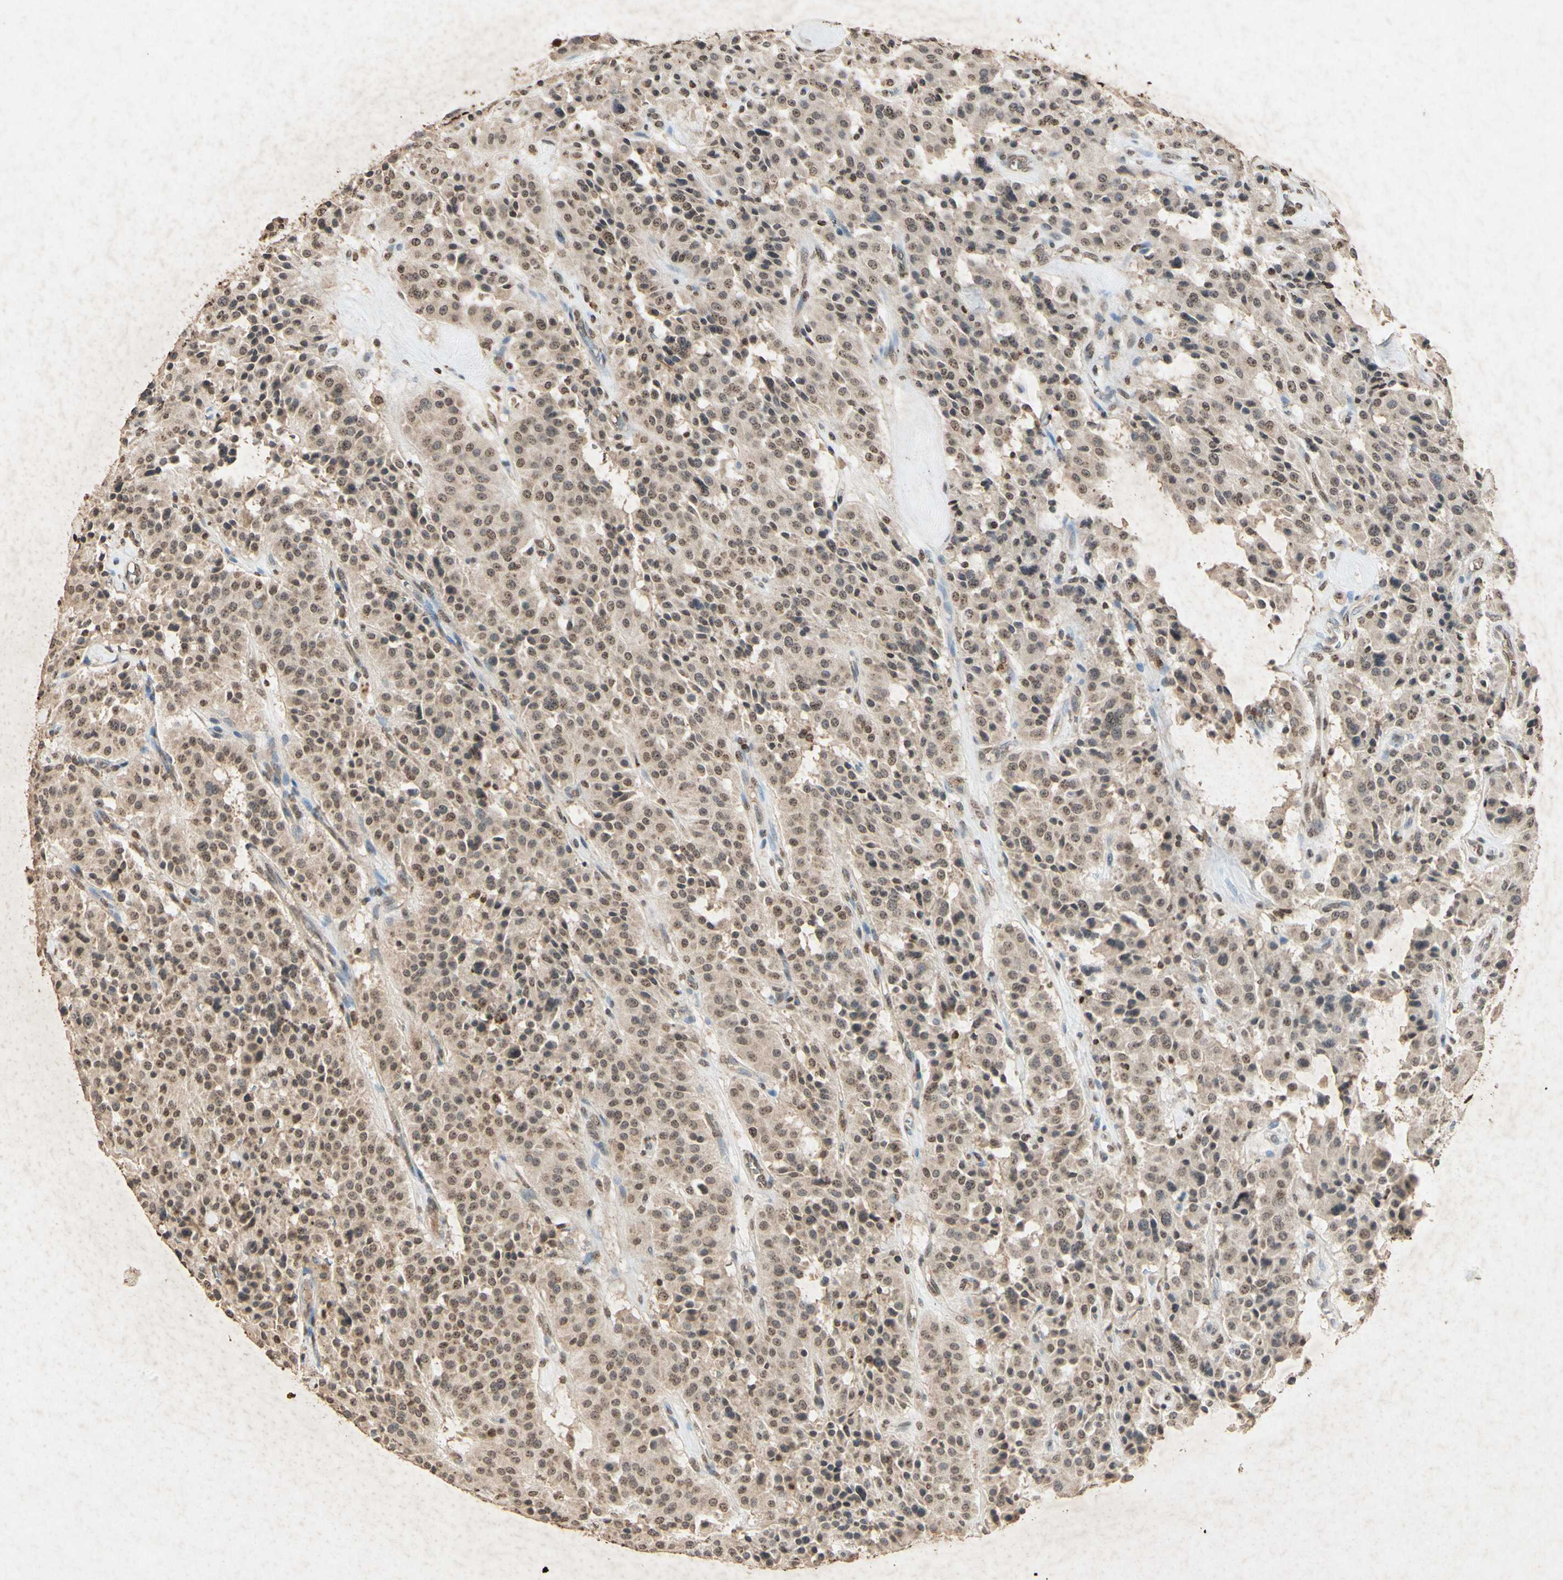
{"staining": {"intensity": "weak", "quantity": "25%-75%", "location": "cytoplasmic/membranous,nuclear"}, "tissue": "carcinoid", "cell_type": "Tumor cells", "image_type": "cancer", "snomed": [{"axis": "morphology", "description": "Carcinoid, malignant, NOS"}, {"axis": "topography", "description": "Lung"}], "caption": "Tumor cells reveal low levels of weak cytoplasmic/membranous and nuclear expression in about 25%-75% of cells in carcinoid (malignant).", "gene": "MSRB1", "patient": {"sex": "male", "age": 30}}